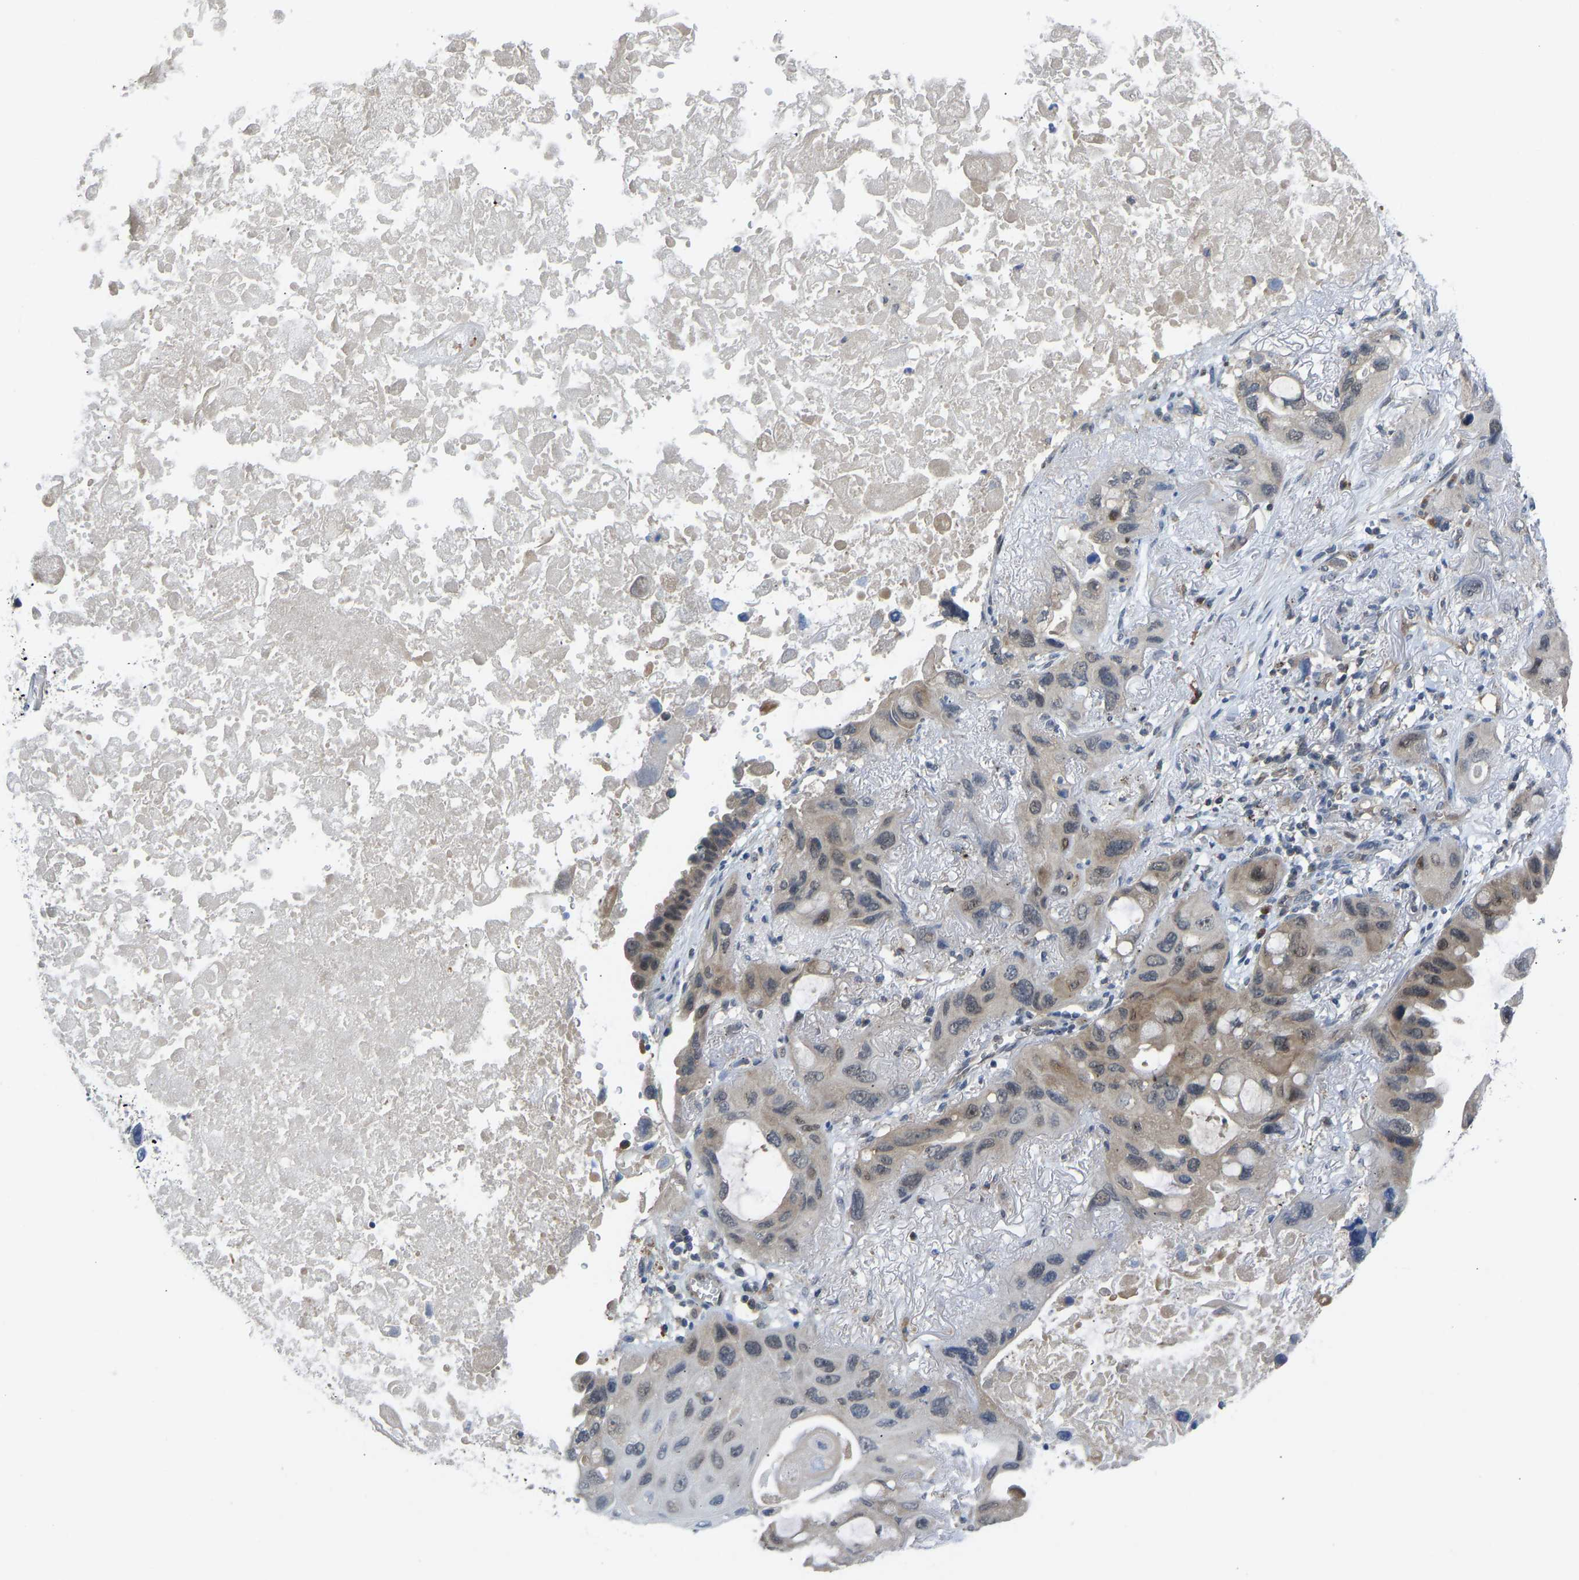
{"staining": {"intensity": "weak", "quantity": "25%-75%", "location": "cytoplasmic/membranous"}, "tissue": "lung cancer", "cell_type": "Tumor cells", "image_type": "cancer", "snomed": [{"axis": "morphology", "description": "Squamous cell carcinoma, NOS"}, {"axis": "topography", "description": "Lung"}], "caption": "Immunohistochemistry (IHC) (DAB (3,3'-diaminobenzidine)) staining of human squamous cell carcinoma (lung) reveals weak cytoplasmic/membranous protein positivity in about 25%-75% of tumor cells.", "gene": "ZNF251", "patient": {"sex": "female", "age": 73}}